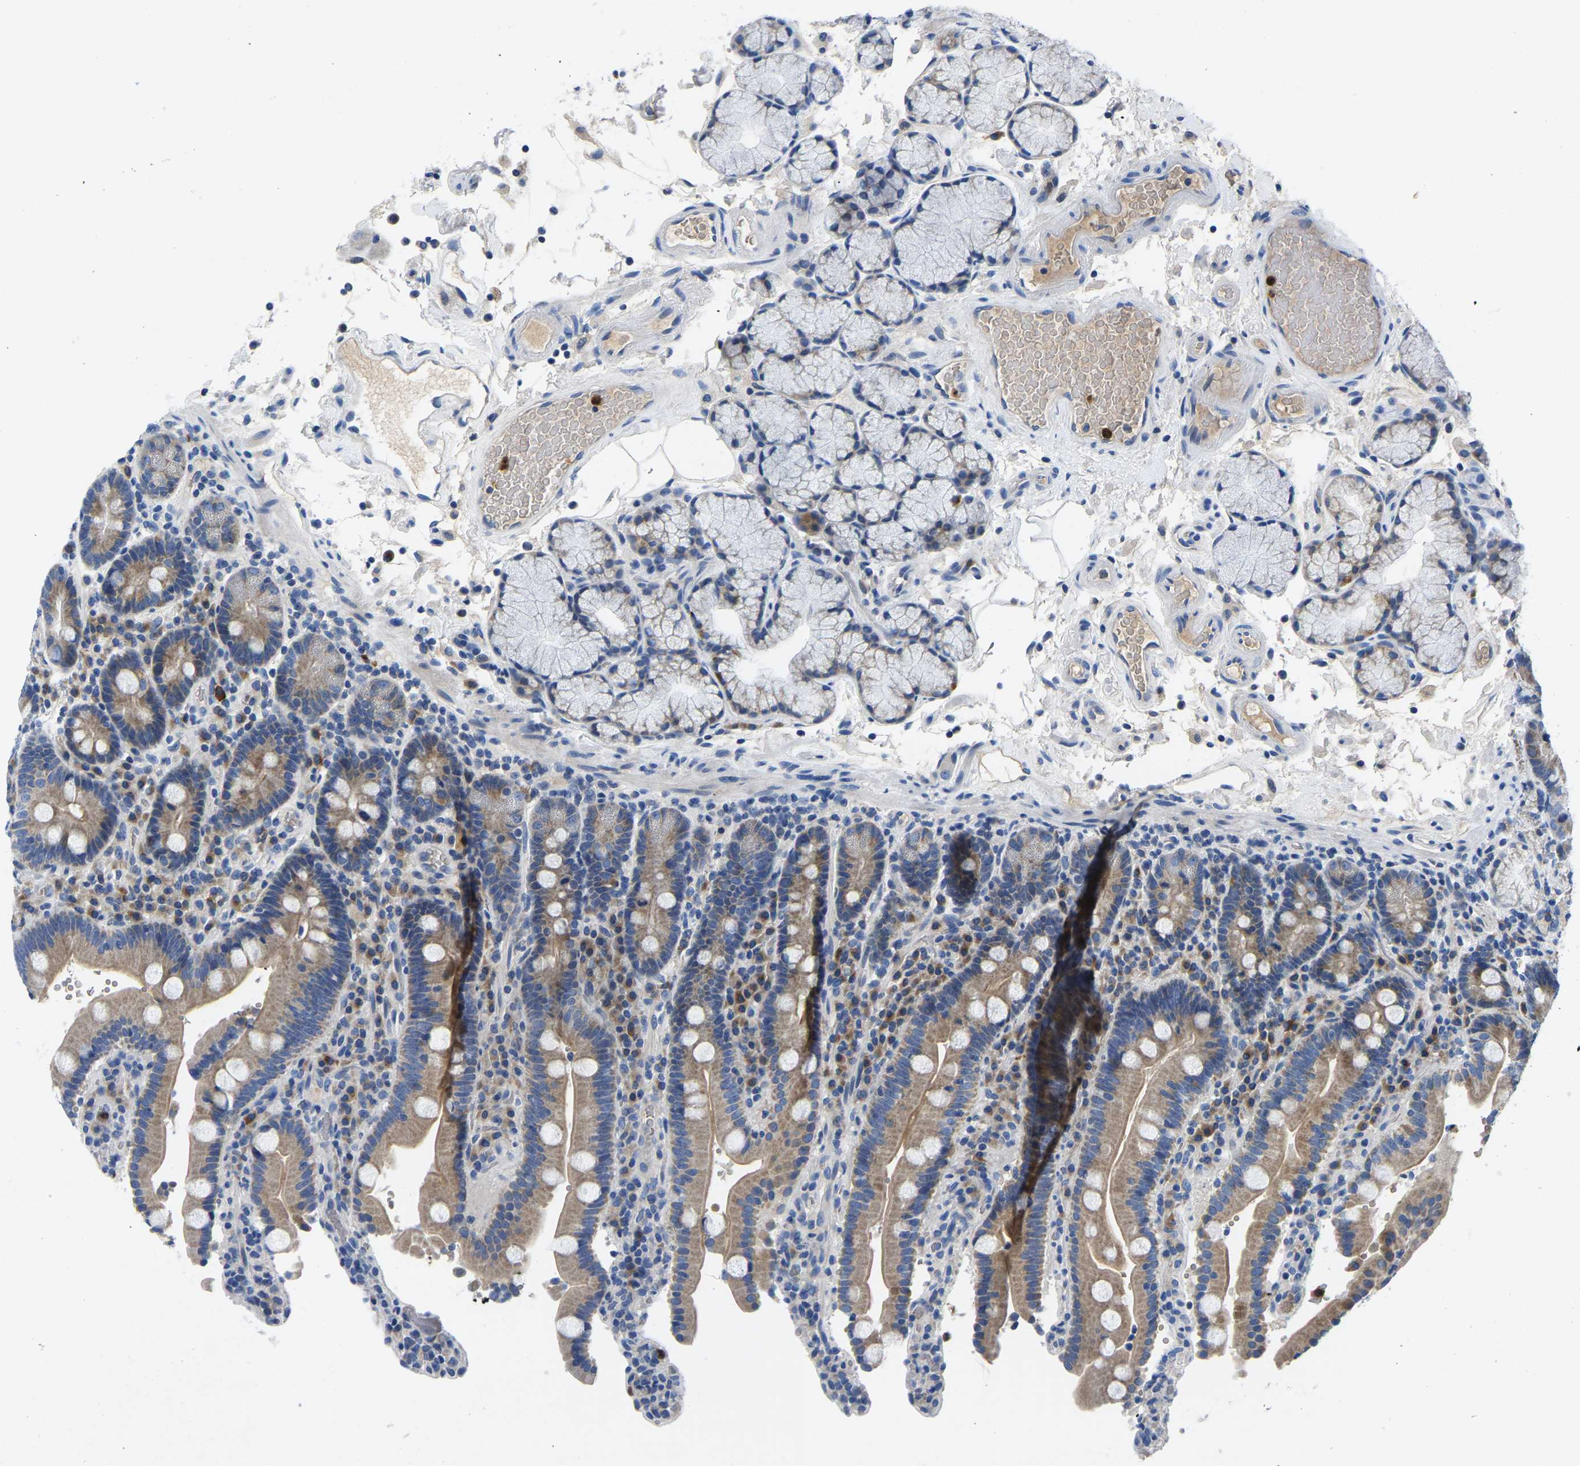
{"staining": {"intensity": "moderate", "quantity": ">75%", "location": "cytoplasmic/membranous"}, "tissue": "duodenum", "cell_type": "Glandular cells", "image_type": "normal", "snomed": [{"axis": "morphology", "description": "Normal tissue, NOS"}, {"axis": "topography", "description": "Small intestine, NOS"}], "caption": "Duodenum stained with DAB (3,3'-diaminobenzidine) immunohistochemistry reveals medium levels of moderate cytoplasmic/membranous expression in approximately >75% of glandular cells. Using DAB (3,3'-diaminobenzidine) (brown) and hematoxylin (blue) stains, captured at high magnification using brightfield microscopy.", "gene": "TOR1B", "patient": {"sex": "female", "age": 71}}